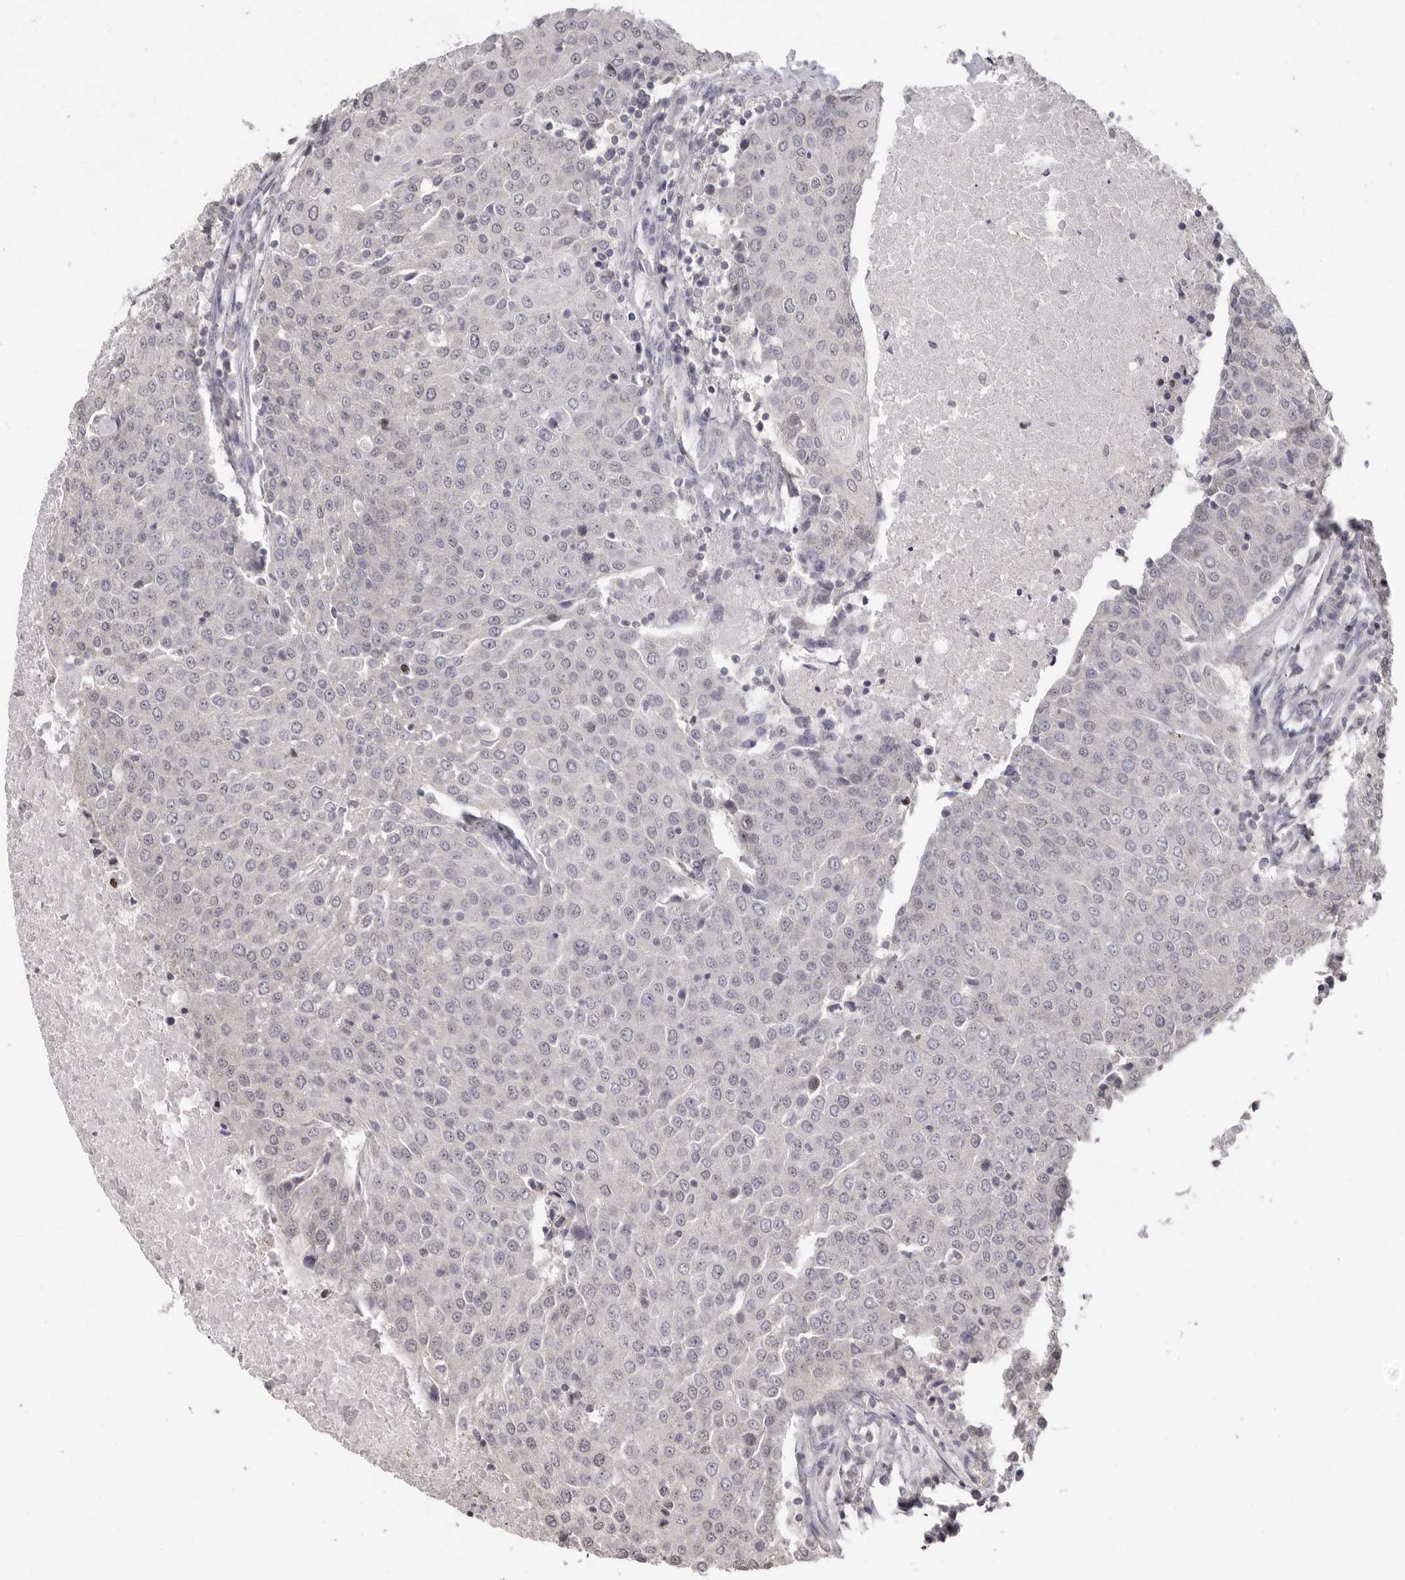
{"staining": {"intensity": "negative", "quantity": "none", "location": "none"}, "tissue": "urothelial cancer", "cell_type": "Tumor cells", "image_type": "cancer", "snomed": [{"axis": "morphology", "description": "Urothelial carcinoma, High grade"}, {"axis": "topography", "description": "Urinary bladder"}], "caption": "Immunohistochemical staining of urothelial cancer displays no significant staining in tumor cells.", "gene": "LINGO2", "patient": {"sex": "female", "age": 85}}